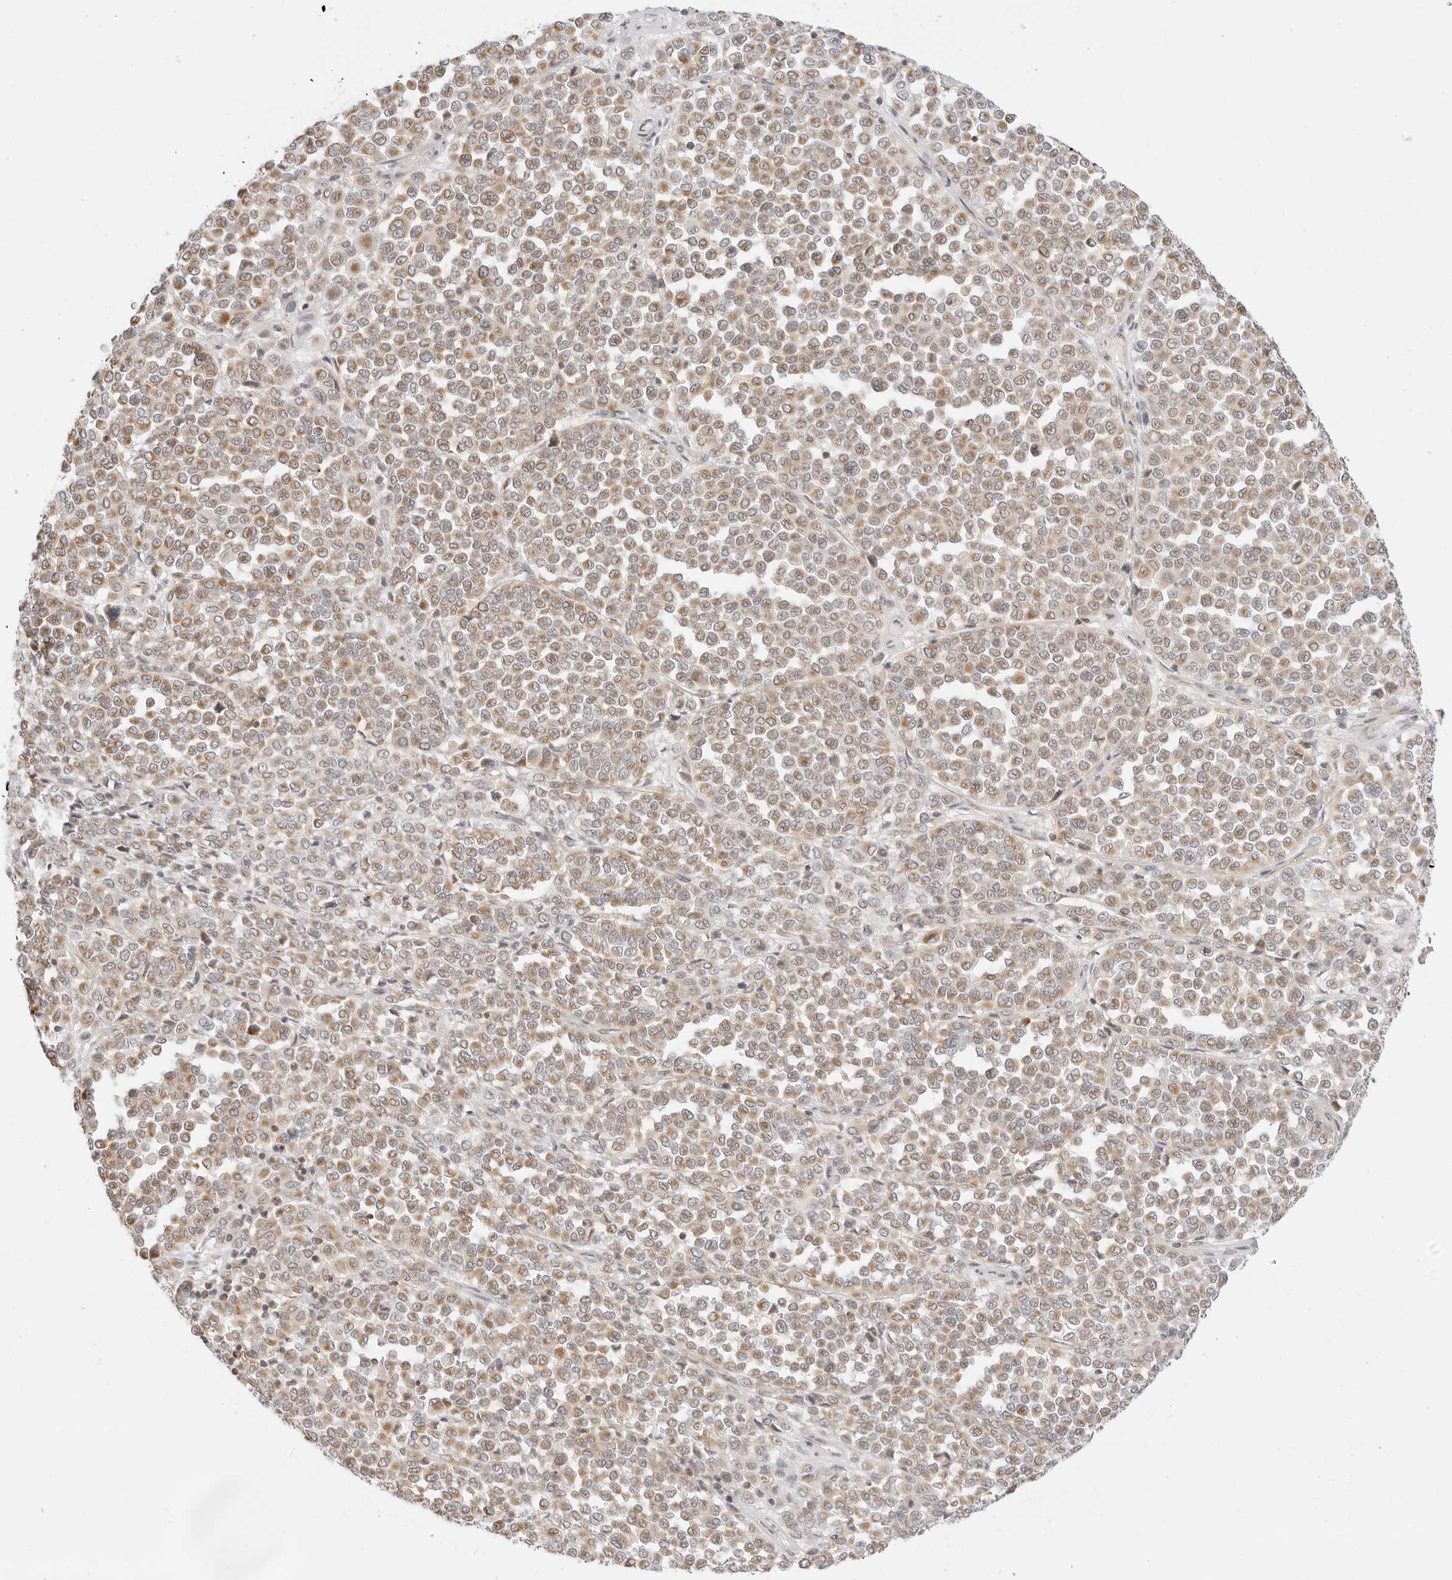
{"staining": {"intensity": "moderate", "quantity": ">75%", "location": "cytoplasmic/membranous"}, "tissue": "melanoma", "cell_type": "Tumor cells", "image_type": "cancer", "snomed": [{"axis": "morphology", "description": "Malignant melanoma, Metastatic site"}, {"axis": "topography", "description": "Pancreas"}], "caption": "High-power microscopy captured an IHC histopathology image of malignant melanoma (metastatic site), revealing moderate cytoplasmic/membranous positivity in about >75% of tumor cells.", "gene": "GORAB", "patient": {"sex": "female", "age": 30}}